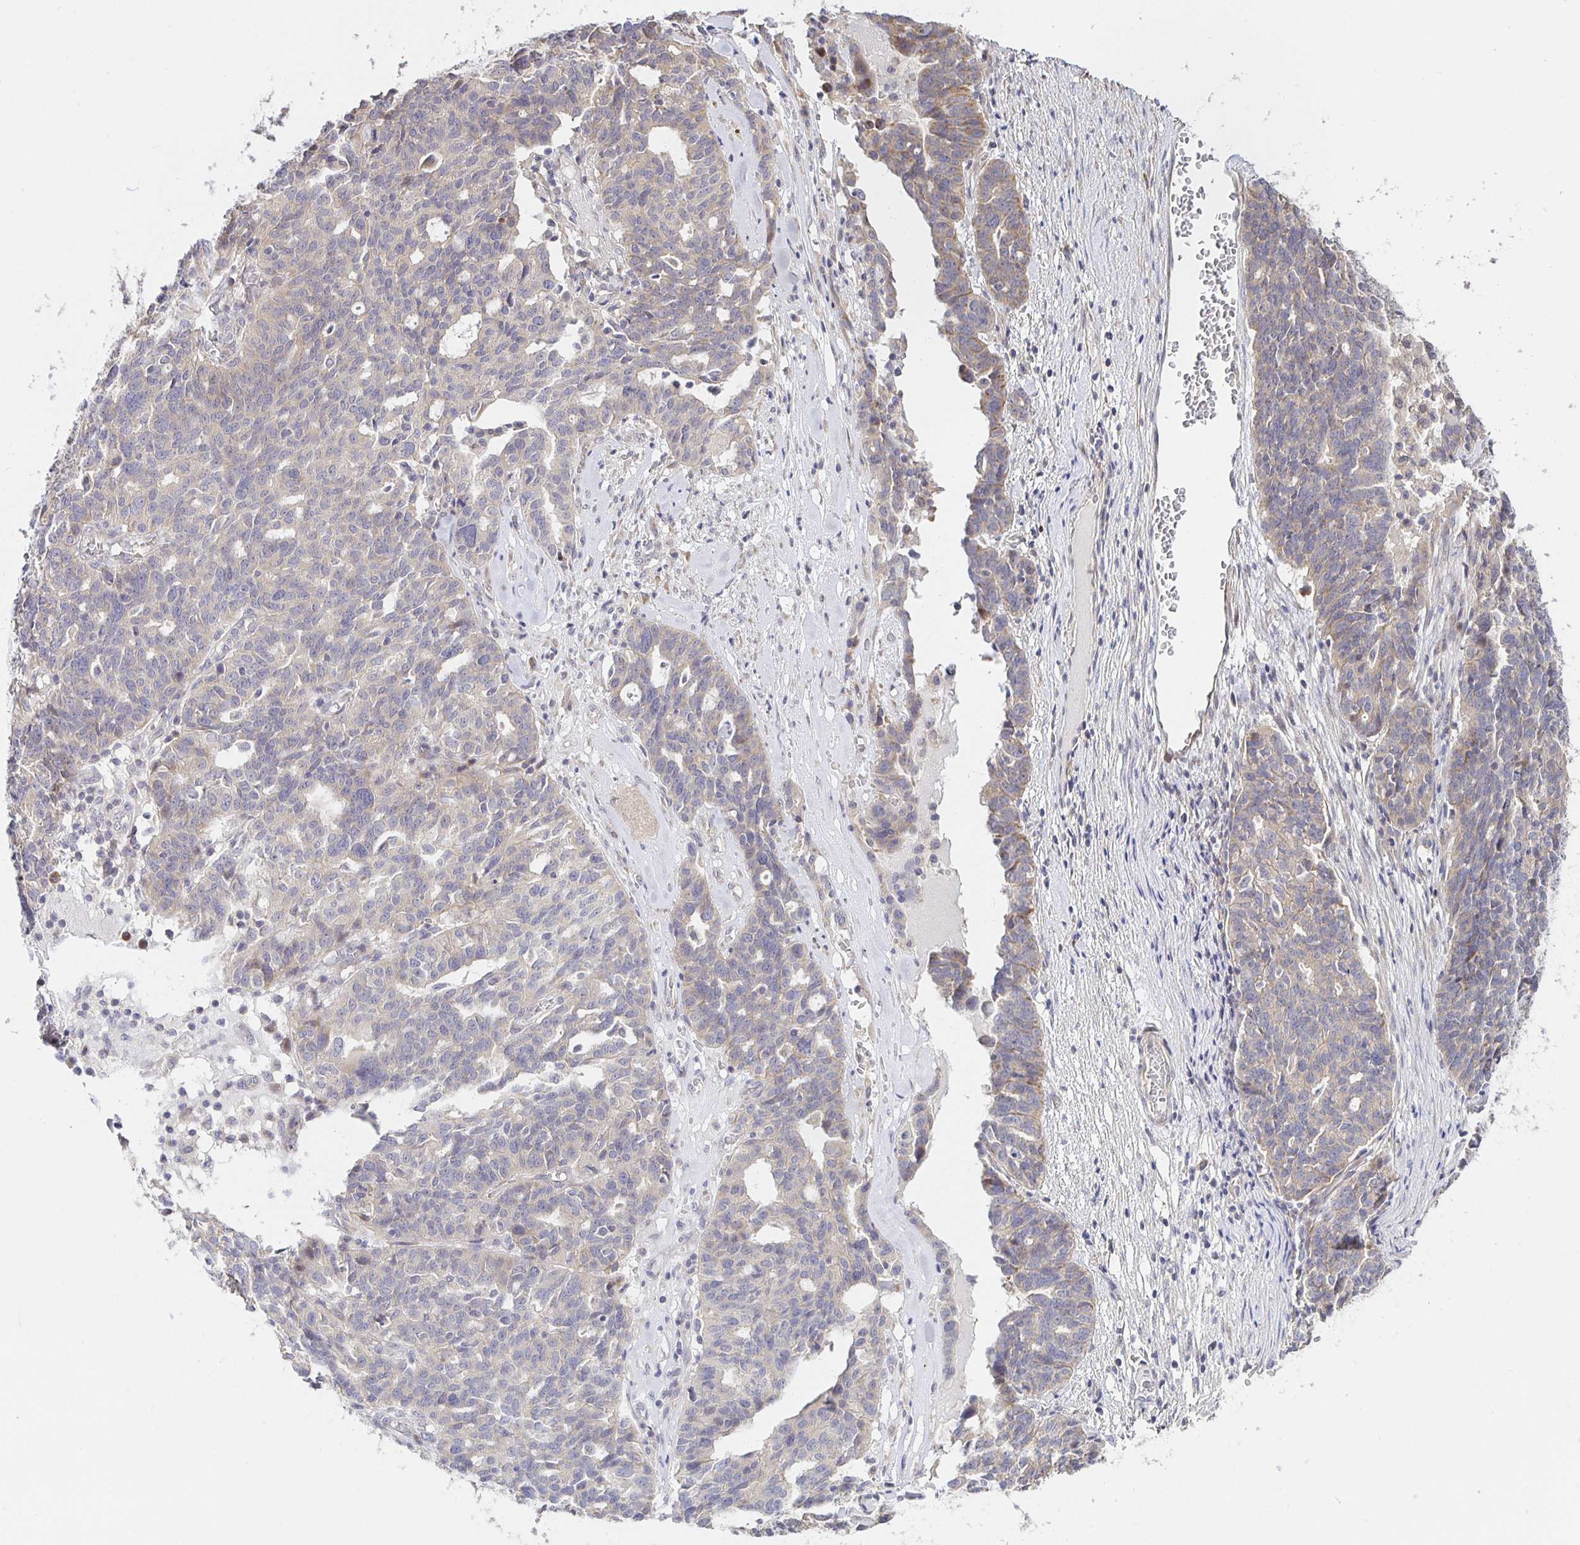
{"staining": {"intensity": "weak", "quantity": "25%-75%", "location": "cytoplasmic/membranous"}, "tissue": "ovarian cancer", "cell_type": "Tumor cells", "image_type": "cancer", "snomed": [{"axis": "morphology", "description": "Cystadenocarcinoma, serous, NOS"}, {"axis": "topography", "description": "Ovary"}], "caption": "The image demonstrates staining of serous cystadenocarcinoma (ovarian), revealing weak cytoplasmic/membranous protein positivity (brown color) within tumor cells.", "gene": "ZDHHC11", "patient": {"sex": "female", "age": 59}}